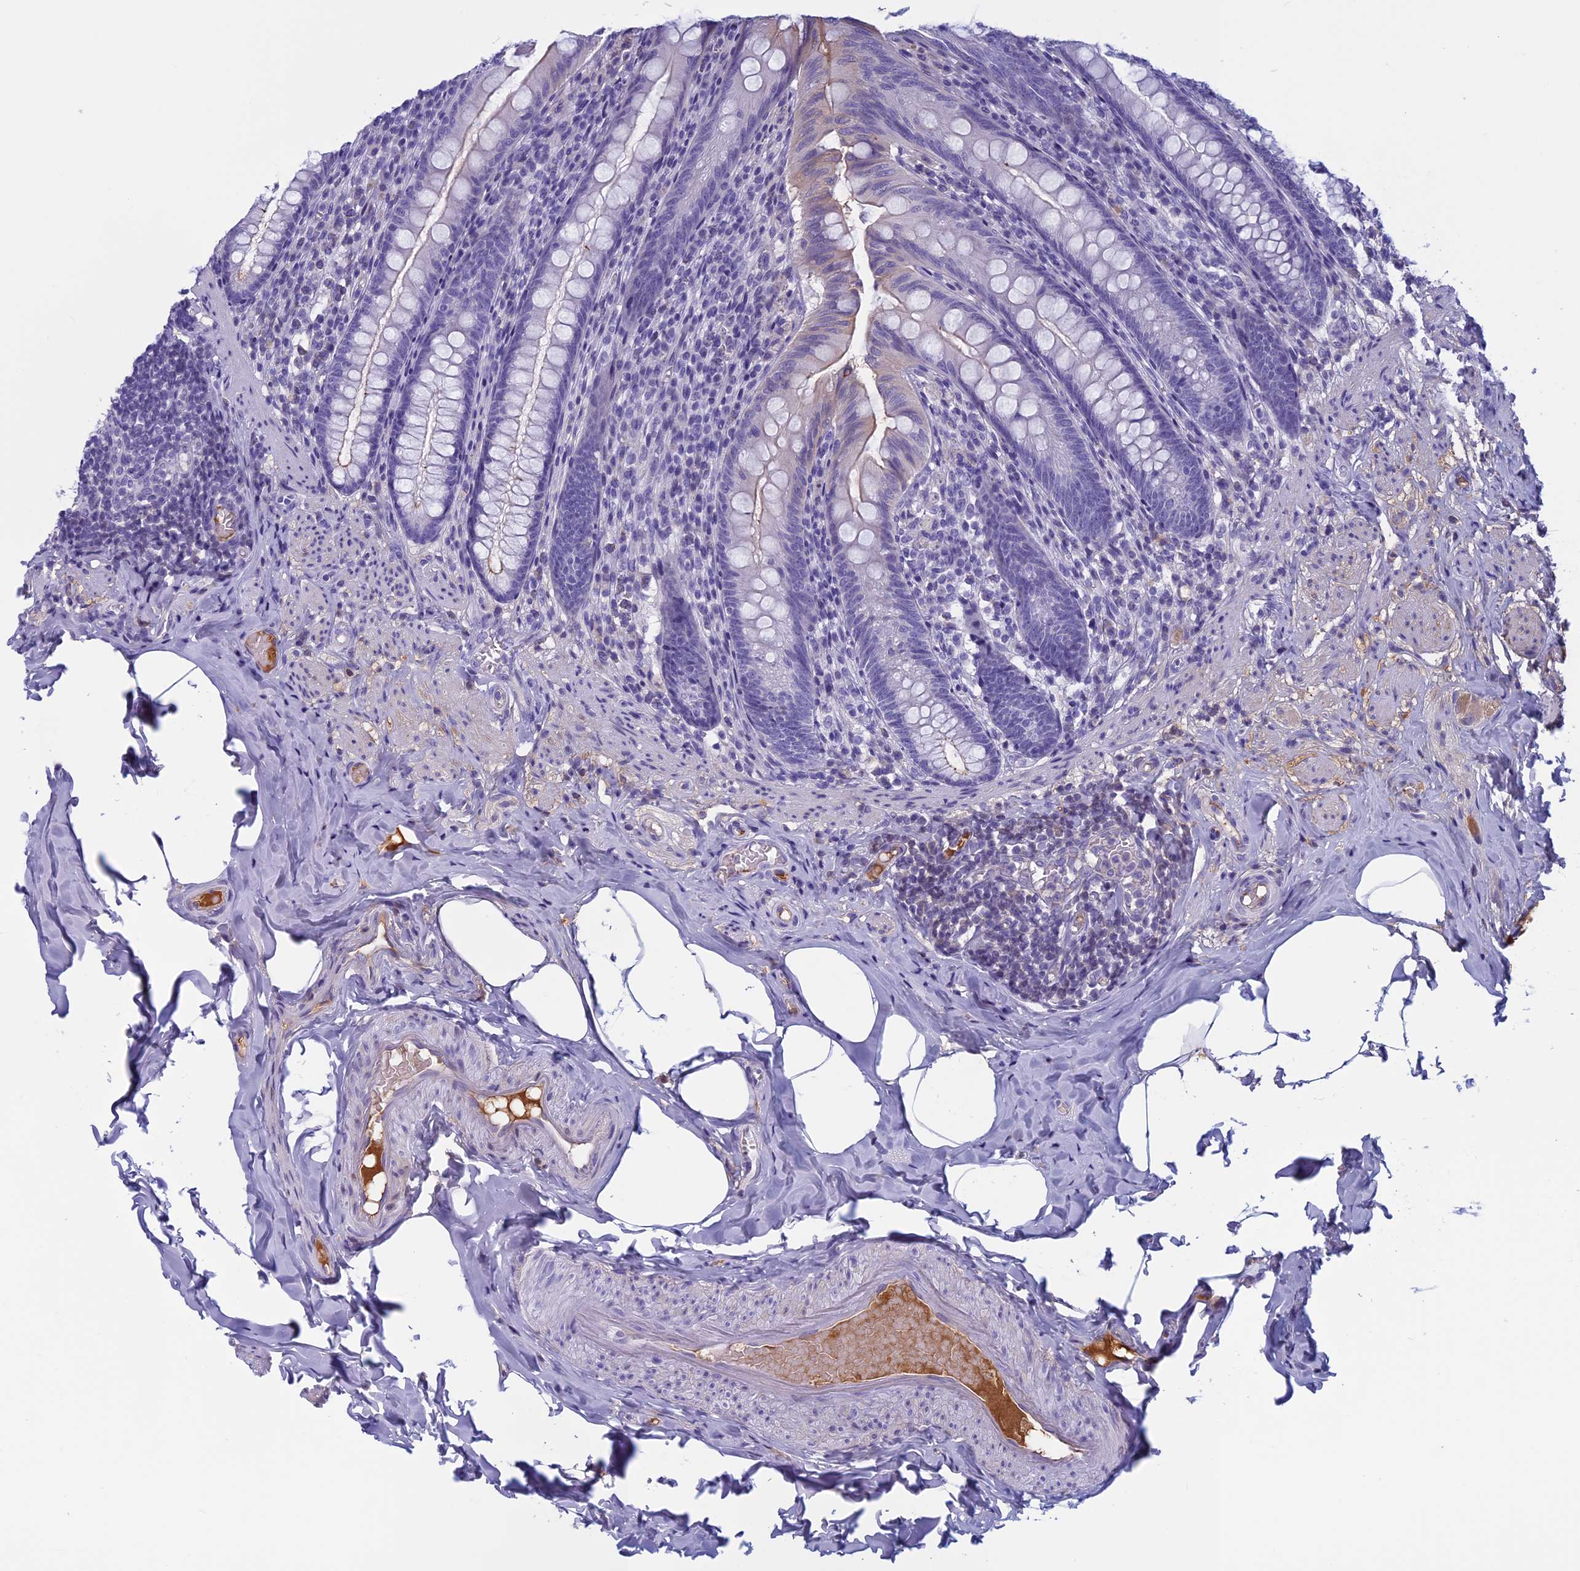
{"staining": {"intensity": "negative", "quantity": "none", "location": "none"}, "tissue": "appendix", "cell_type": "Glandular cells", "image_type": "normal", "snomed": [{"axis": "morphology", "description": "Normal tissue, NOS"}, {"axis": "topography", "description": "Appendix"}], "caption": "Appendix stained for a protein using immunohistochemistry displays no expression glandular cells.", "gene": "ANGPTL2", "patient": {"sex": "male", "age": 55}}